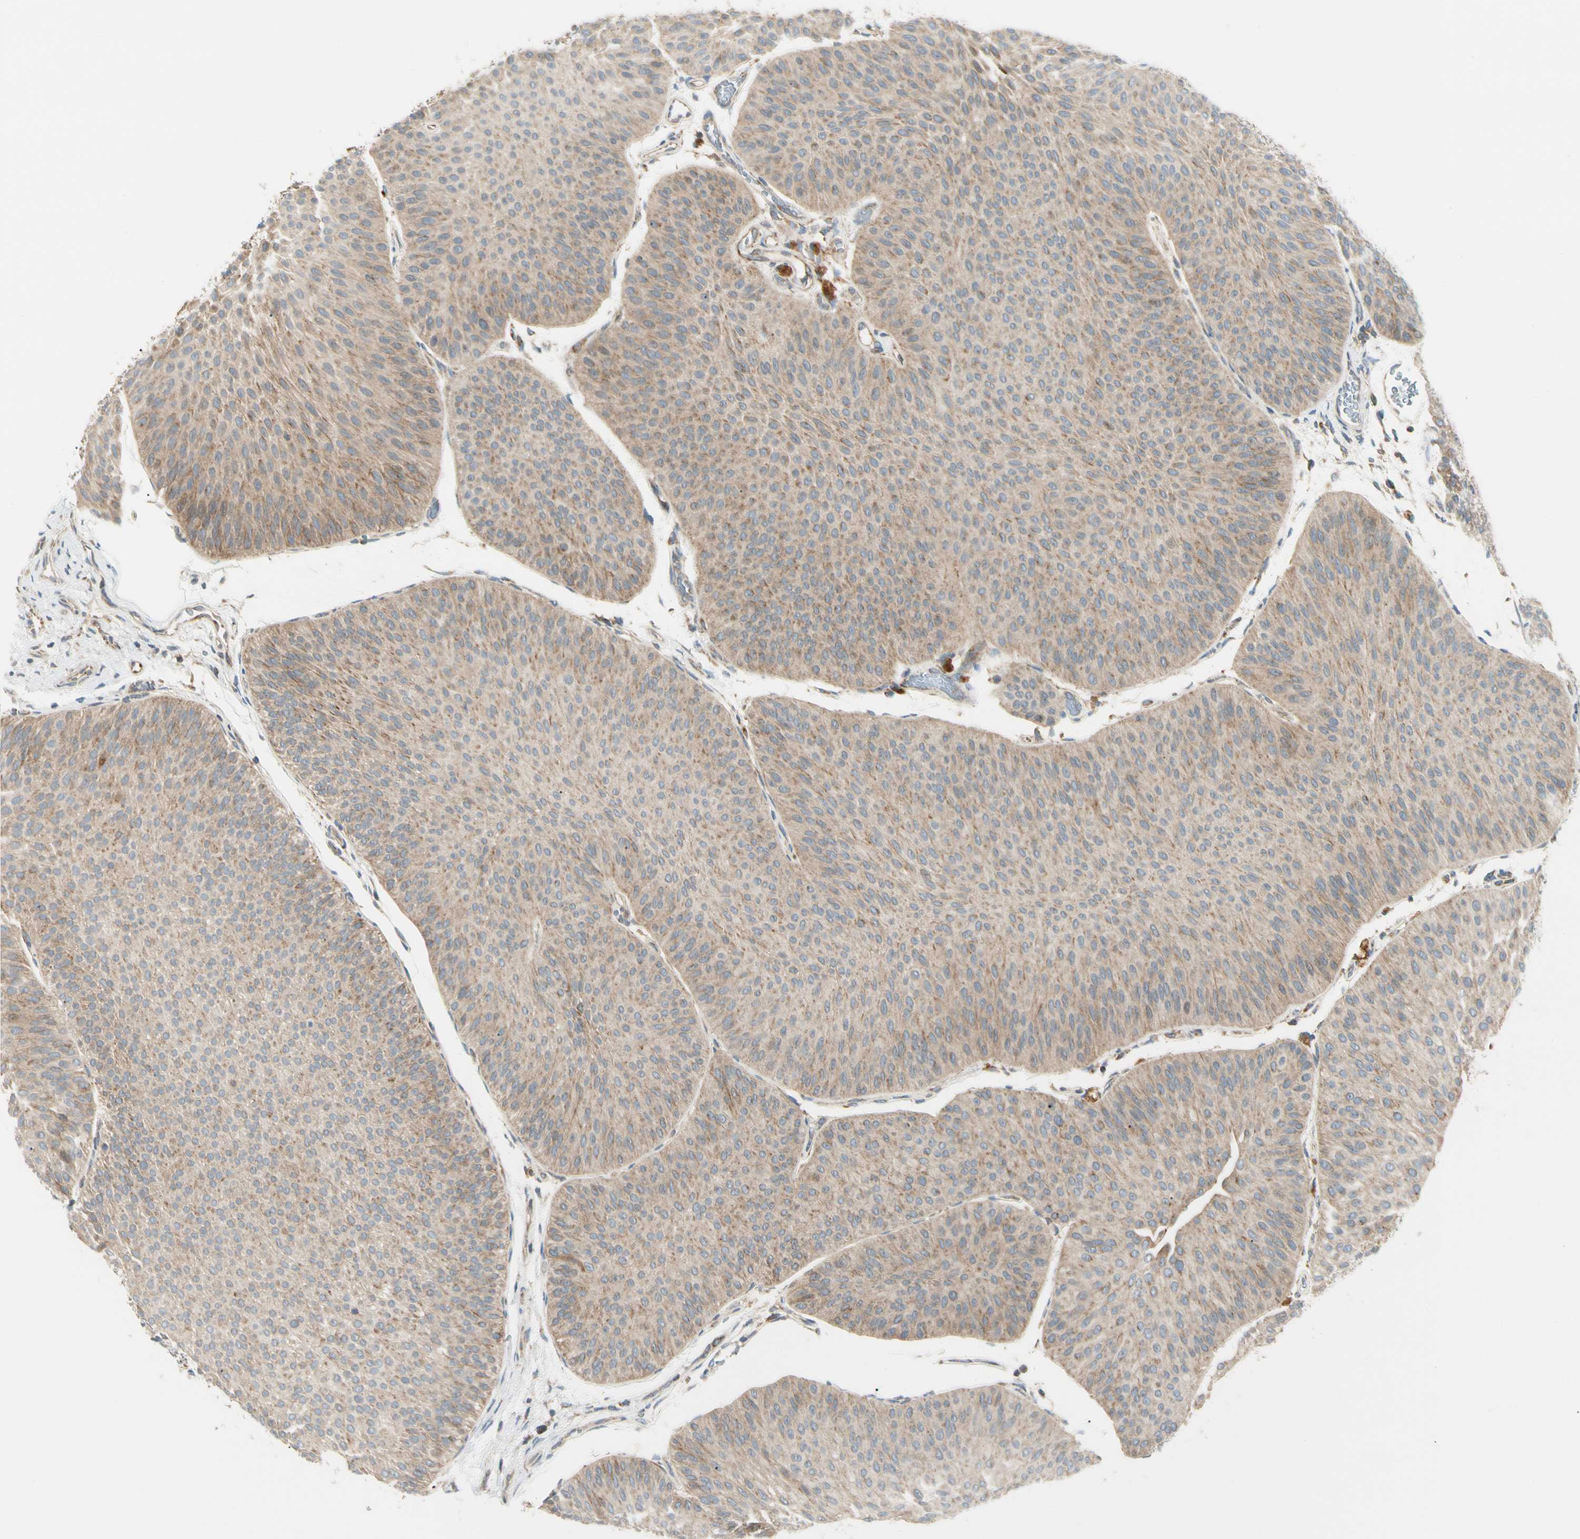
{"staining": {"intensity": "weak", "quantity": ">75%", "location": "cytoplasmic/membranous"}, "tissue": "urothelial cancer", "cell_type": "Tumor cells", "image_type": "cancer", "snomed": [{"axis": "morphology", "description": "Urothelial carcinoma, Low grade"}, {"axis": "topography", "description": "Urinary bladder"}], "caption": "Urothelial carcinoma (low-grade) stained with a brown dye reveals weak cytoplasmic/membranous positive expression in about >75% of tumor cells.", "gene": "TBC1D10A", "patient": {"sex": "female", "age": 60}}